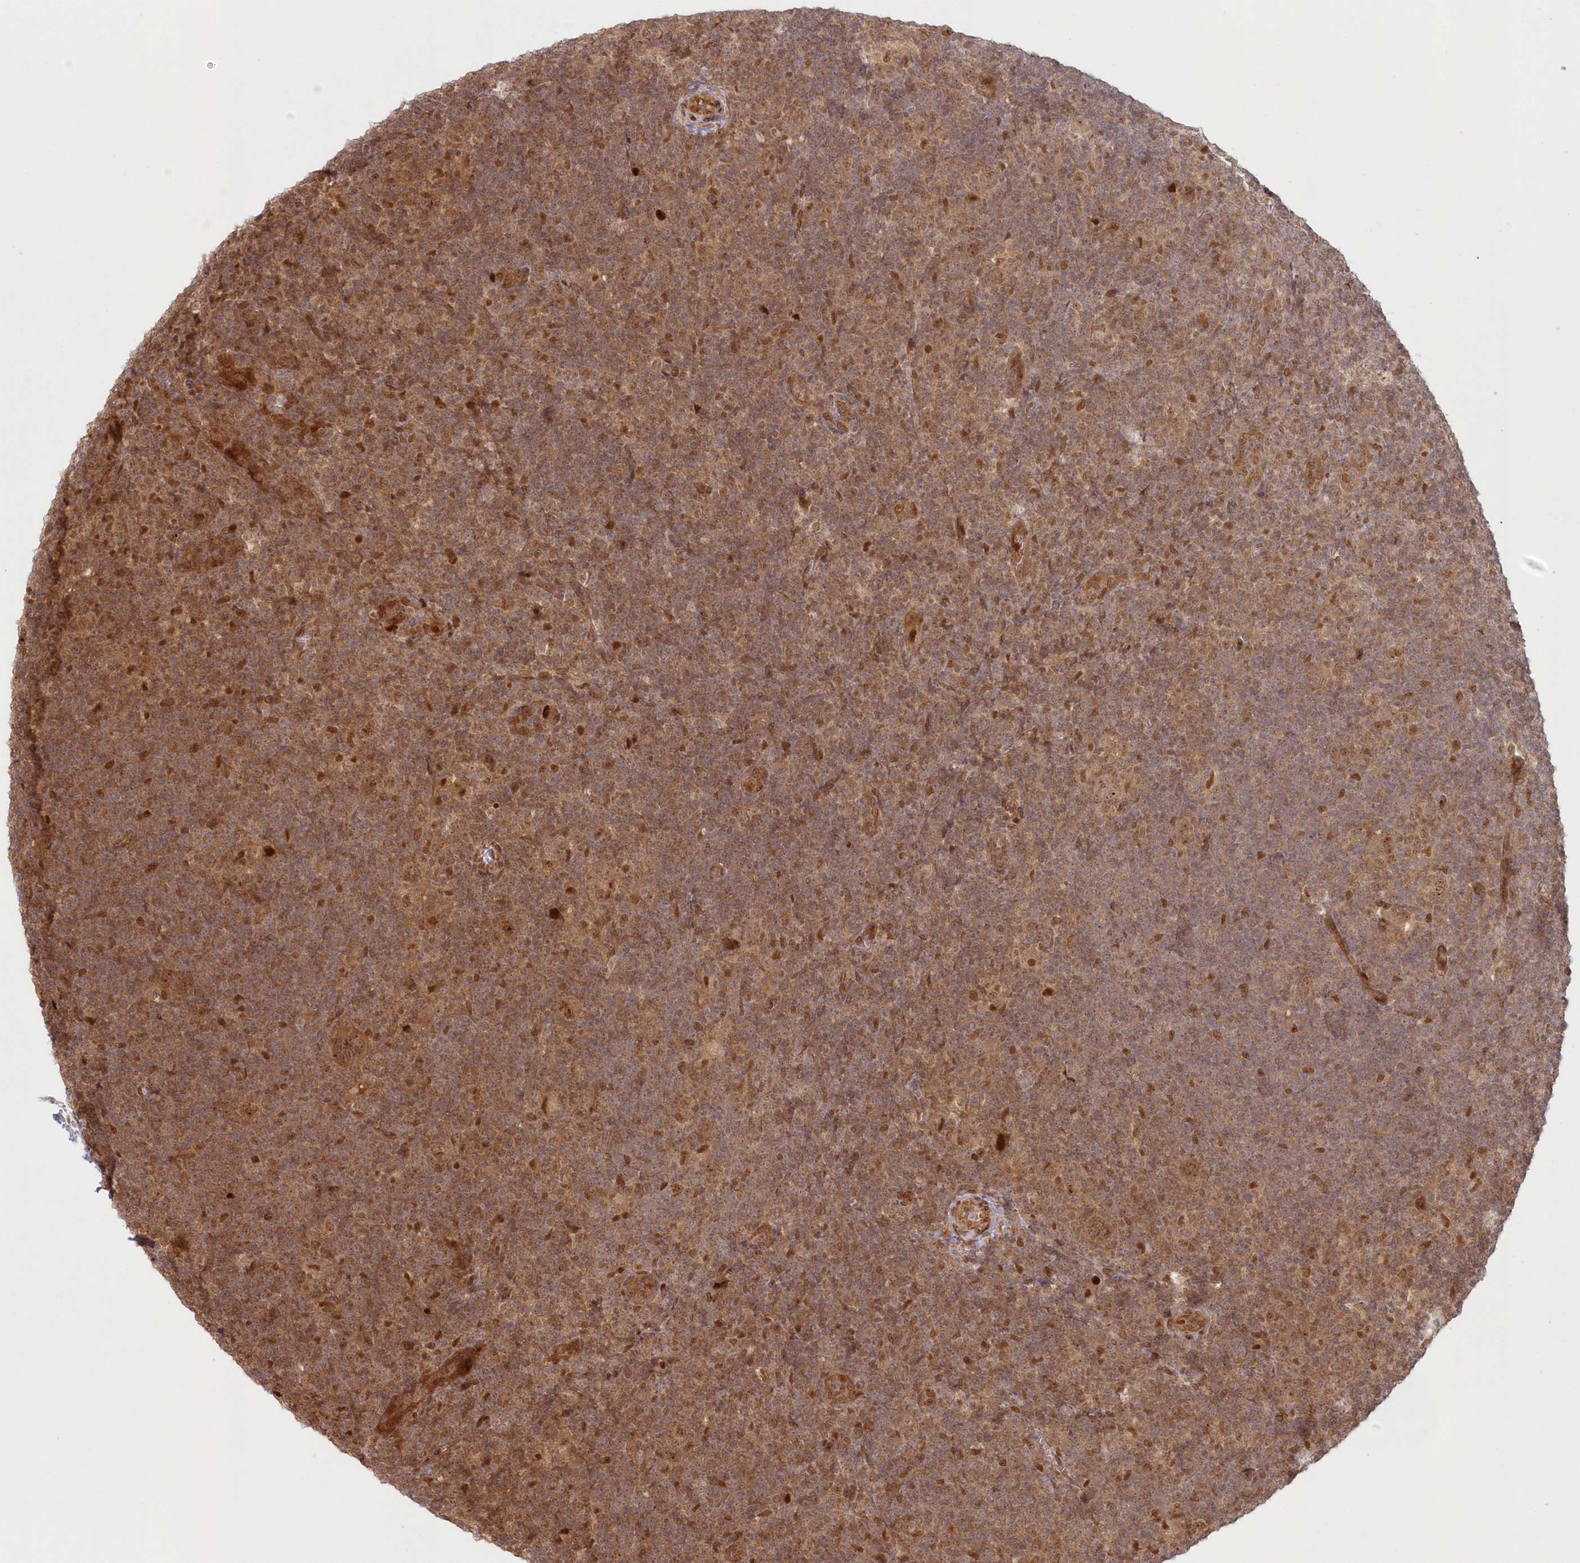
{"staining": {"intensity": "moderate", "quantity": ">75%", "location": "nuclear"}, "tissue": "lymphoma", "cell_type": "Tumor cells", "image_type": "cancer", "snomed": [{"axis": "morphology", "description": "Hodgkin's disease, NOS"}, {"axis": "topography", "description": "Lymph node"}], "caption": "Protein staining by IHC displays moderate nuclear staining in about >75% of tumor cells in Hodgkin's disease. The protein of interest is stained brown, and the nuclei are stained in blue (DAB (3,3'-diaminobenzidine) IHC with brightfield microscopy, high magnification).", "gene": "TOGARAM2", "patient": {"sex": "female", "age": 57}}